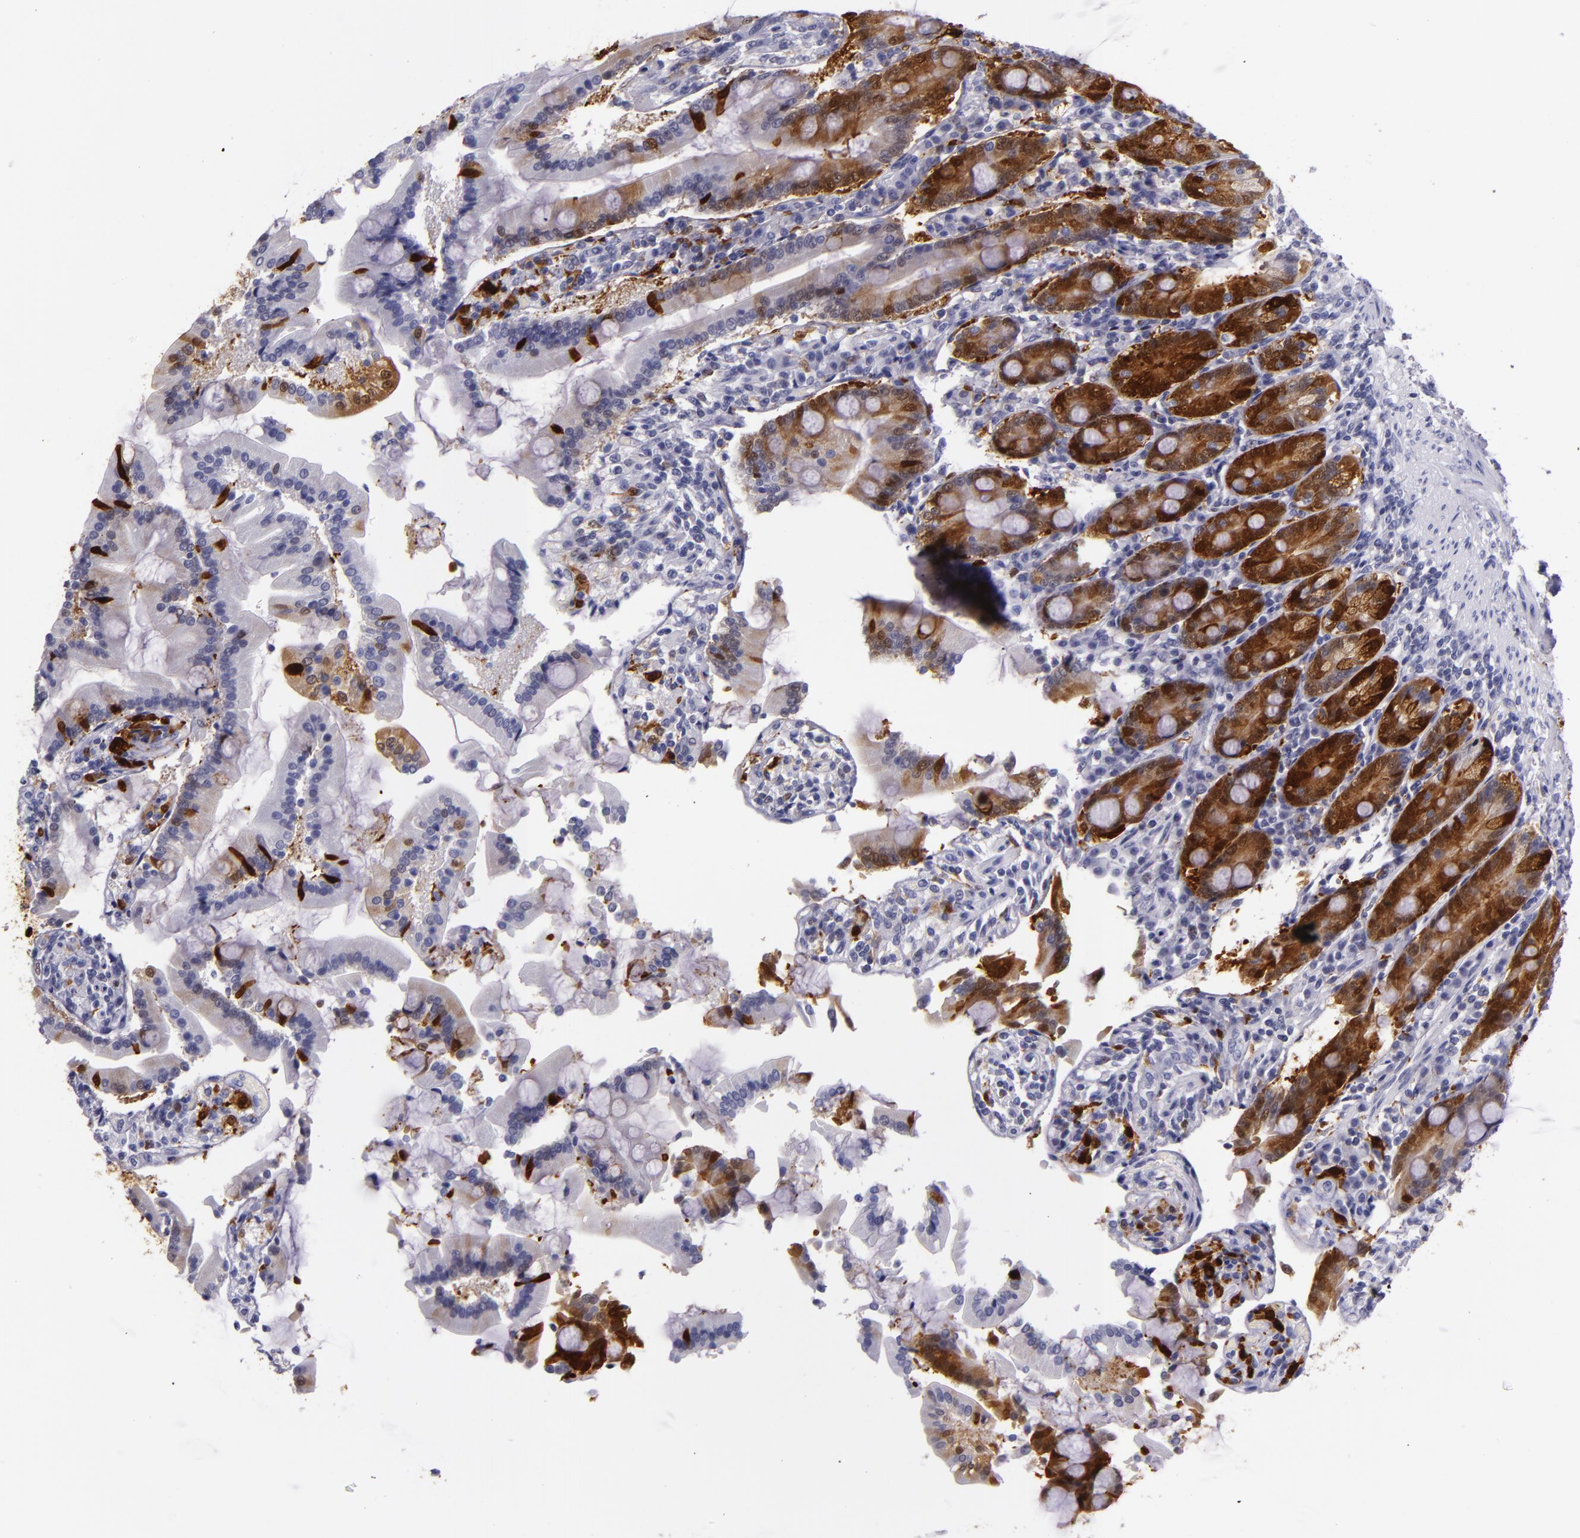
{"staining": {"intensity": "strong", "quantity": "<25%", "location": "cytoplasmic/membranous,nuclear"}, "tissue": "duodenum", "cell_type": "Glandular cells", "image_type": "normal", "snomed": [{"axis": "morphology", "description": "Normal tissue, NOS"}, {"axis": "topography", "description": "Duodenum"}], "caption": "Approximately <25% of glandular cells in unremarkable duodenum show strong cytoplasmic/membranous,nuclear protein positivity as visualized by brown immunohistochemical staining.", "gene": "MT1A", "patient": {"sex": "female", "age": 64}}